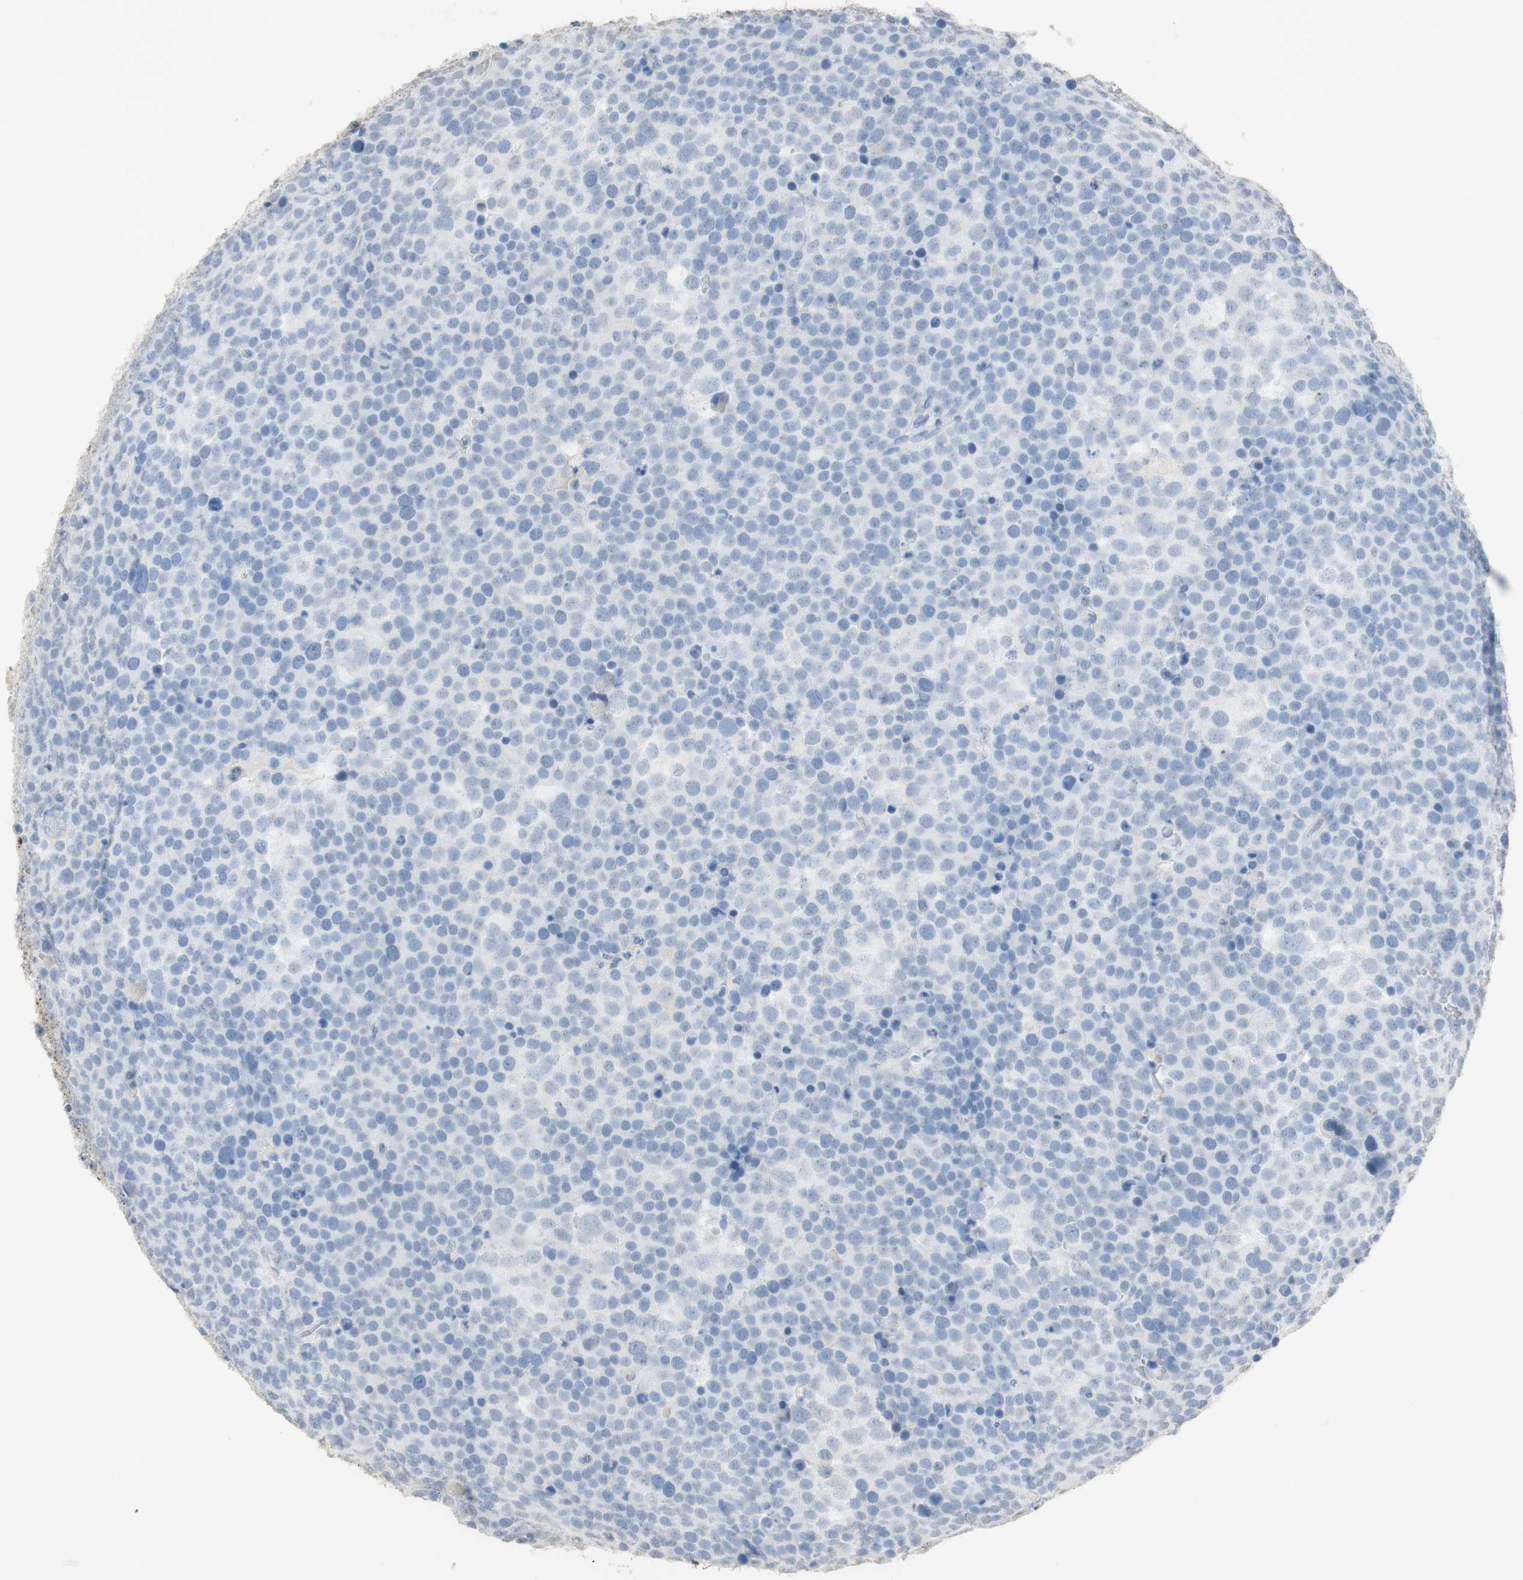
{"staining": {"intensity": "negative", "quantity": "none", "location": "none"}, "tissue": "testis cancer", "cell_type": "Tumor cells", "image_type": "cancer", "snomed": [{"axis": "morphology", "description": "Seminoma, NOS"}, {"axis": "topography", "description": "Testis"}], "caption": "Tumor cells are negative for brown protein staining in testis cancer.", "gene": "L1CAM", "patient": {"sex": "male", "age": 71}}